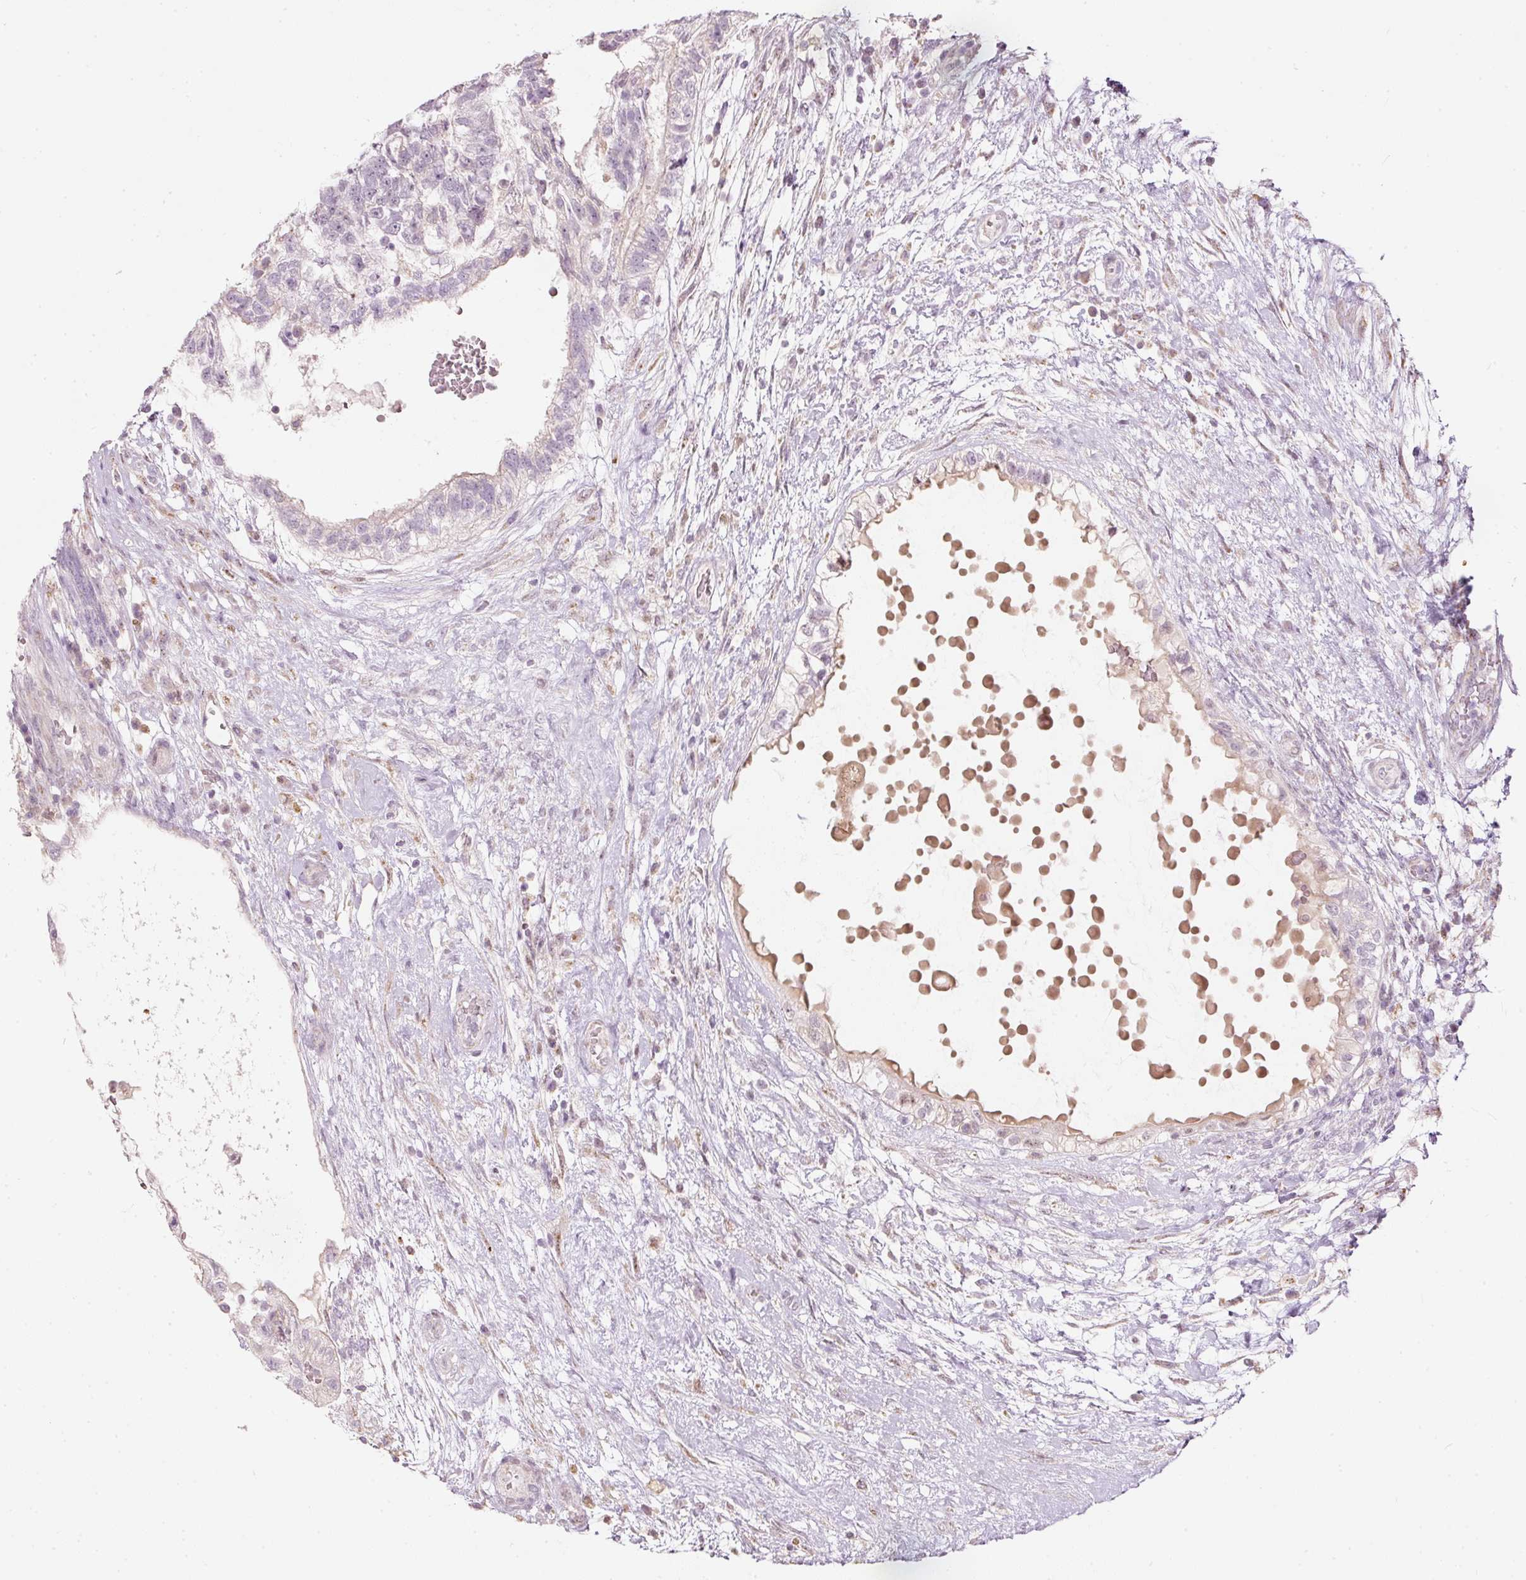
{"staining": {"intensity": "negative", "quantity": "none", "location": "none"}, "tissue": "testis cancer", "cell_type": "Tumor cells", "image_type": "cancer", "snomed": [{"axis": "morphology", "description": "Normal tissue, NOS"}, {"axis": "morphology", "description": "Carcinoma, Embryonal, NOS"}, {"axis": "topography", "description": "Testis"}], "caption": "Human testis embryonal carcinoma stained for a protein using IHC reveals no expression in tumor cells.", "gene": "RNF39", "patient": {"sex": "male", "age": 32}}